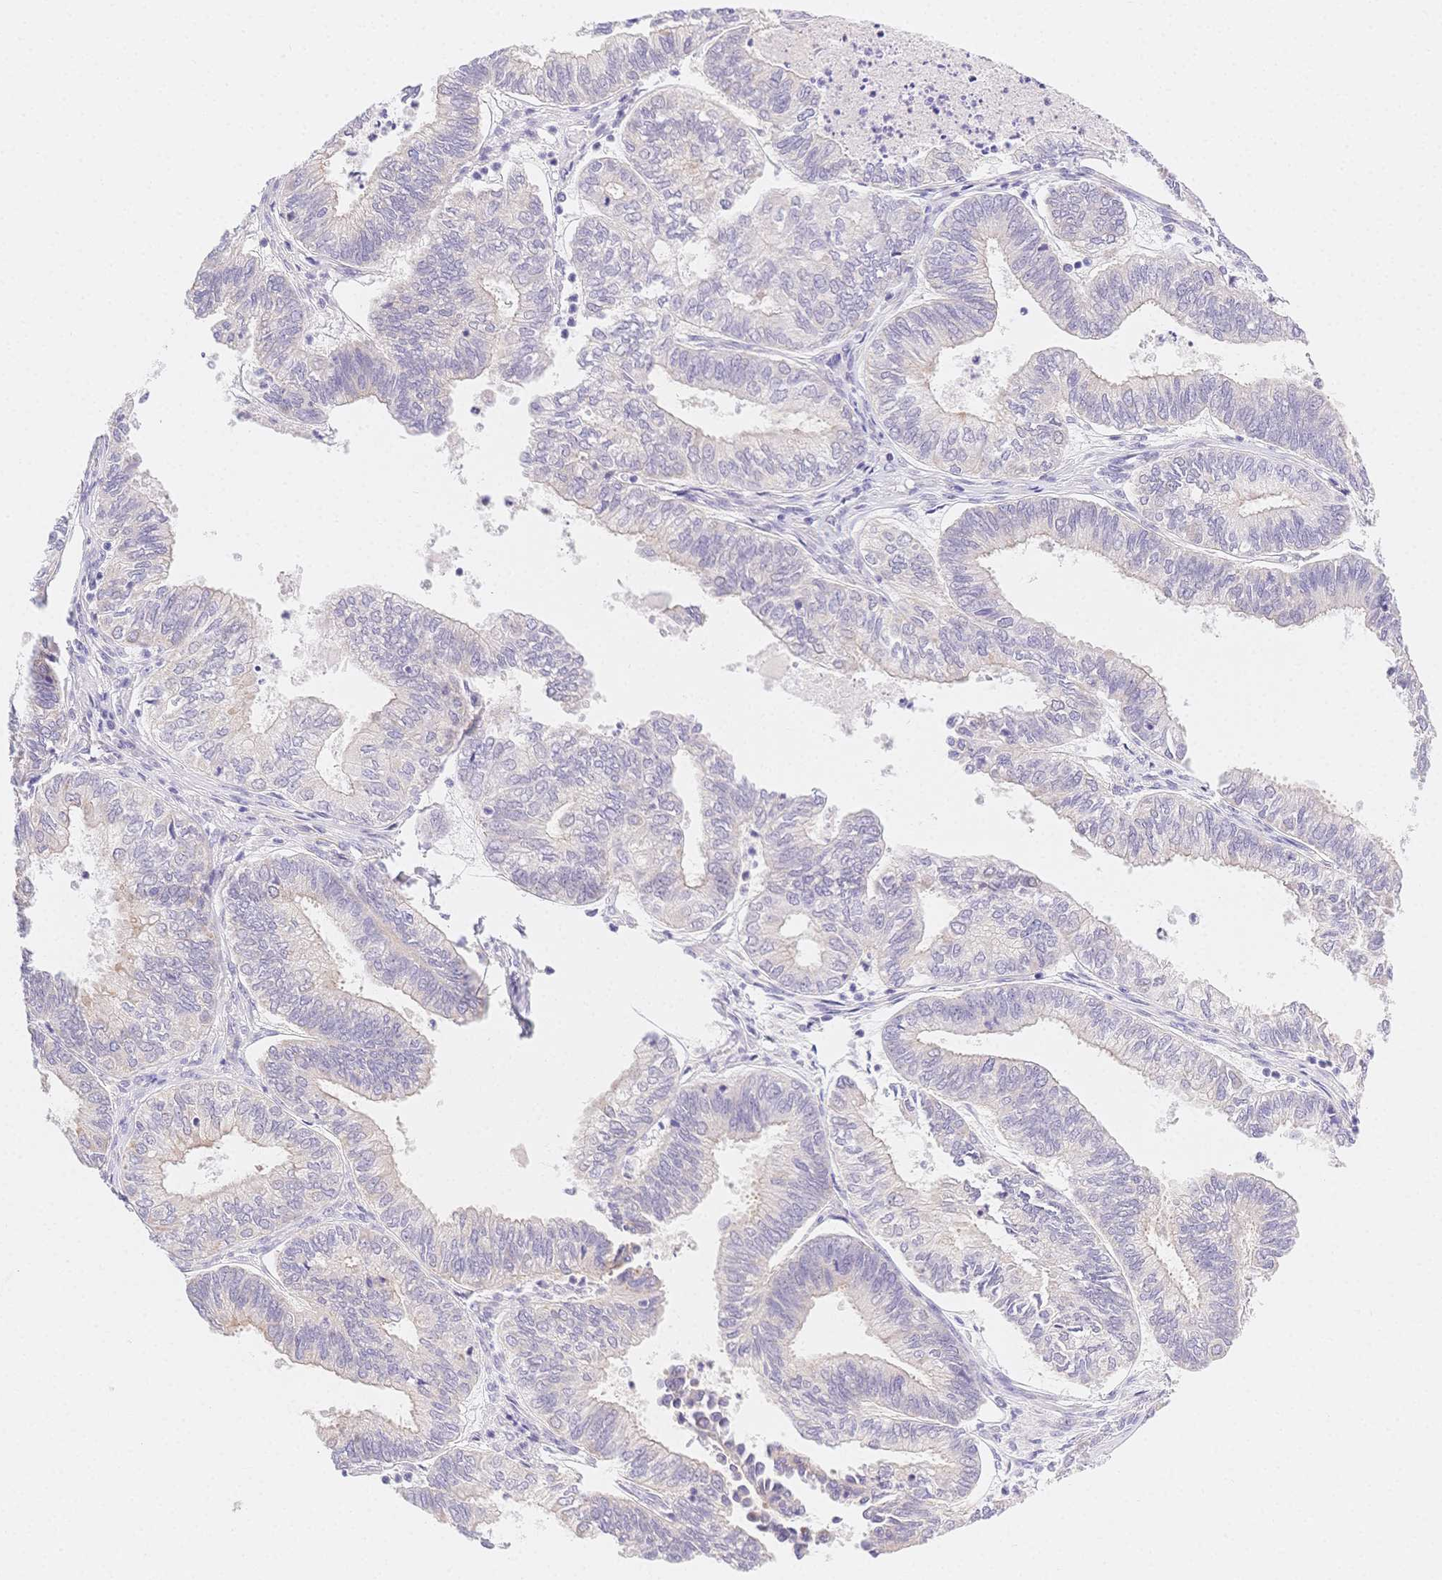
{"staining": {"intensity": "weak", "quantity": "<25%", "location": "cytoplasmic/membranous"}, "tissue": "ovarian cancer", "cell_type": "Tumor cells", "image_type": "cancer", "snomed": [{"axis": "morphology", "description": "Carcinoma, endometroid"}, {"axis": "topography", "description": "Ovary"}], "caption": "Endometroid carcinoma (ovarian) was stained to show a protein in brown. There is no significant expression in tumor cells.", "gene": "CSN1S1", "patient": {"sex": "female", "age": 64}}